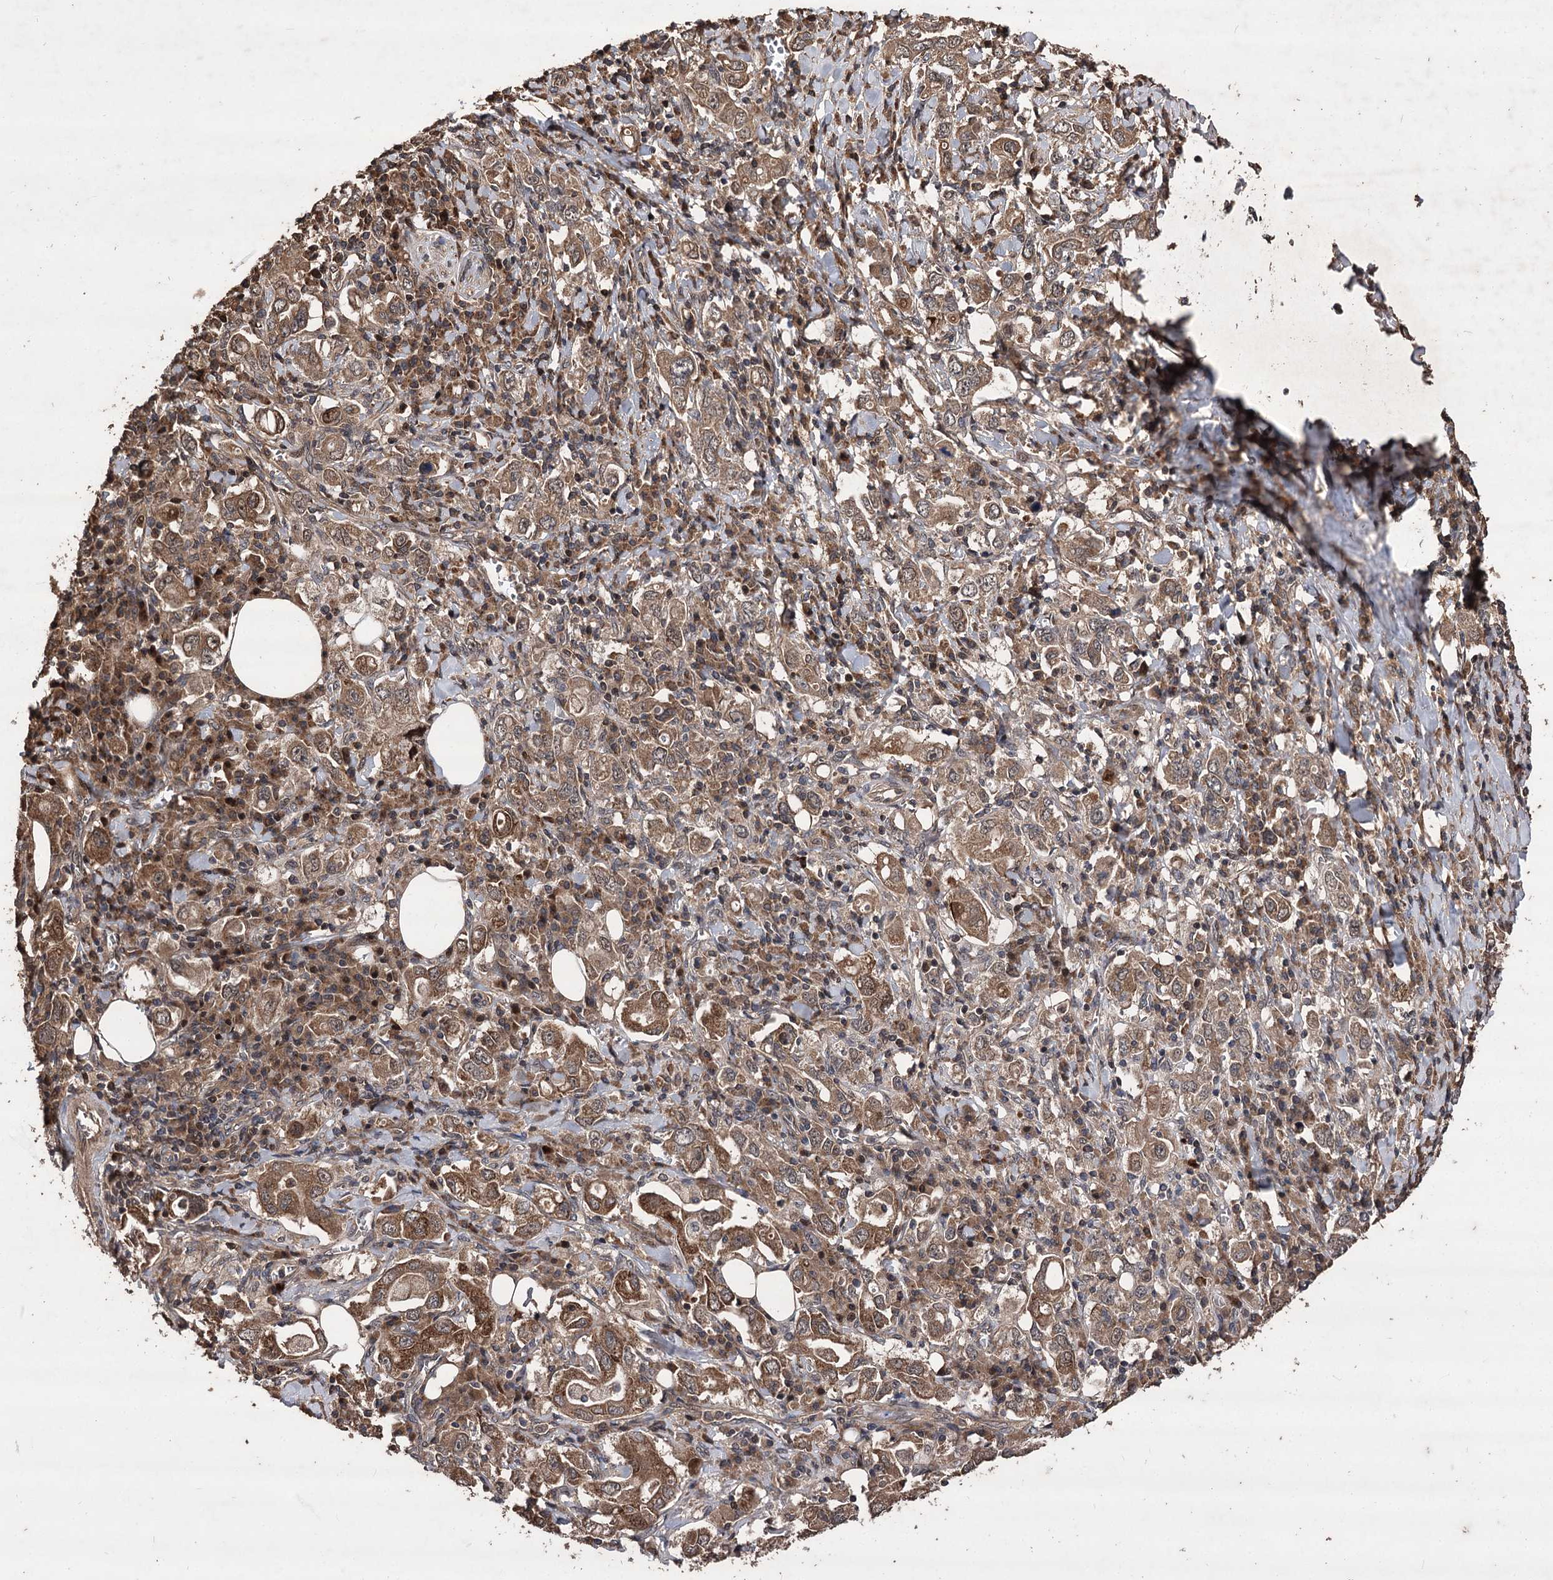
{"staining": {"intensity": "moderate", "quantity": ">75%", "location": "cytoplasmic/membranous"}, "tissue": "stomach cancer", "cell_type": "Tumor cells", "image_type": "cancer", "snomed": [{"axis": "morphology", "description": "Adenocarcinoma, NOS"}, {"axis": "topography", "description": "Stomach, upper"}], "caption": "Stomach cancer stained with a brown dye shows moderate cytoplasmic/membranous positive expression in approximately >75% of tumor cells.", "gene": "RASSF3", "patient": {"sex": "male", "age": 62}}